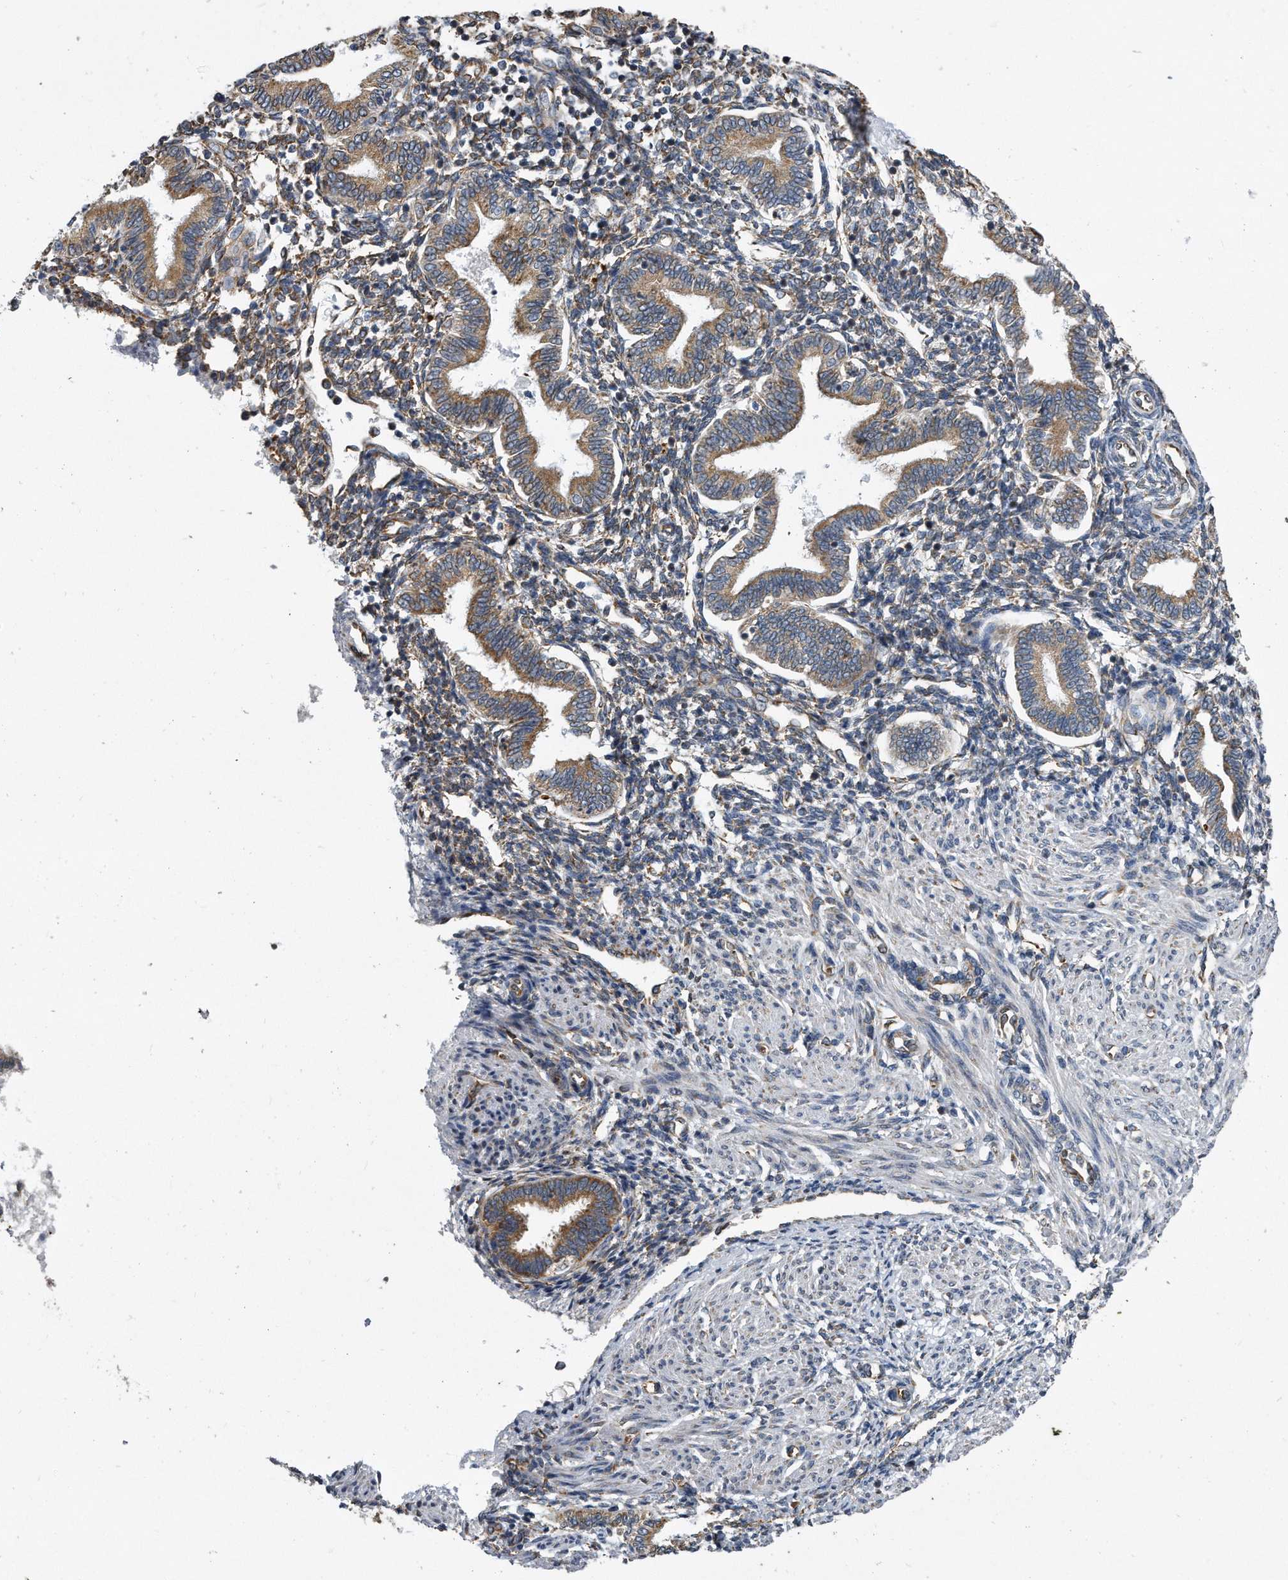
{"staining": {"intensity": "moderate", "quantity": "<25%", "location": "cytoplasmic/membranous"}, "tissue": "endometrium", "cell_type": "Cells in endometrial stroma", "image_type": "normal", "snomed": [{"axis": "morphology", "description": "Normal tissue, NOS"}, {"axis": "topography", "description": "Endometrium"}], "caption": "This is a micrograph of immunohistochemistry (IHC) staining of normal endometrium, which shows moderate expression in the cytoplasmic/membranous of cells in endometrial stroma.", "gene": "CCDC47", "patient": {"sex": "female", "age": 53}}